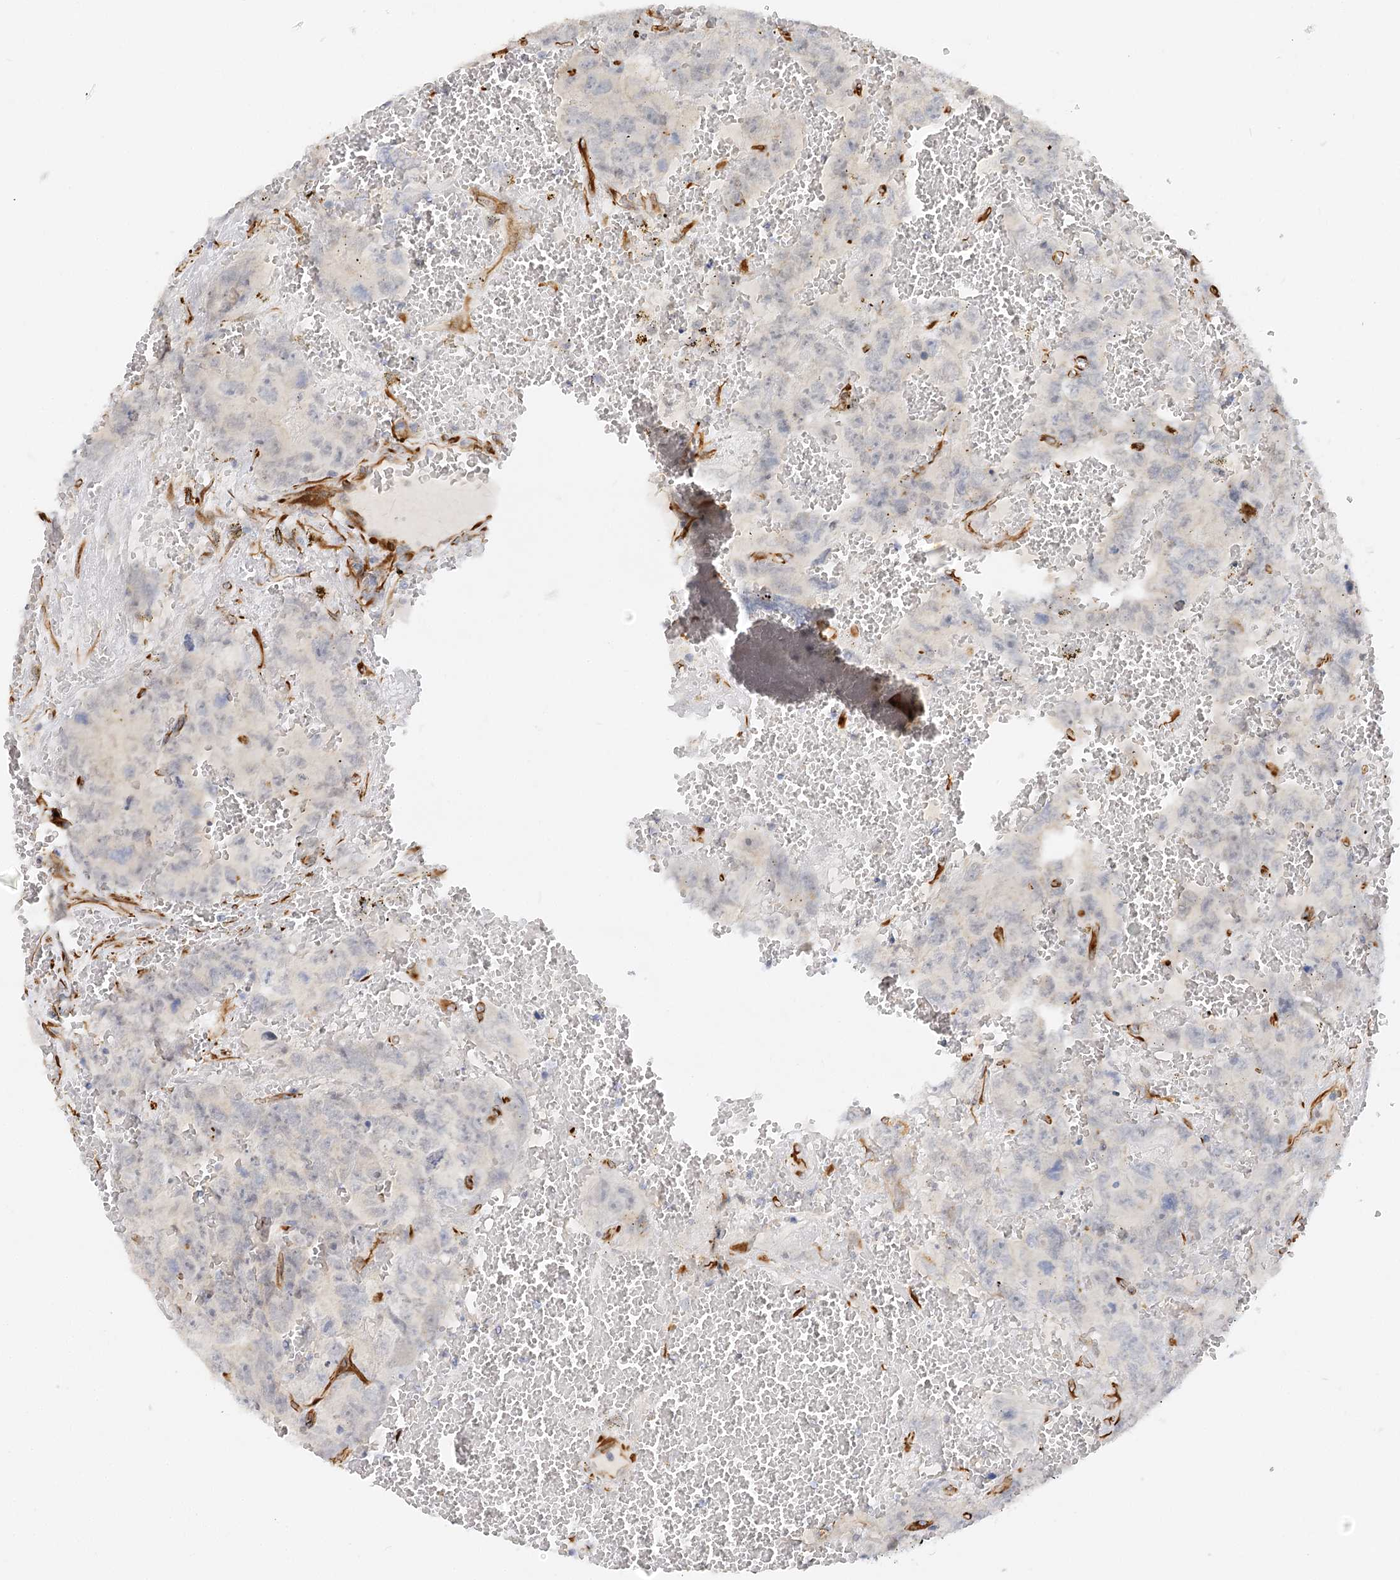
{"staining": {"intensity": "negative", "quantity": "none", "location": "none"}, "tissue": "testis cancer", "cell_type": "Tumor cells", "image_type": "cancer", "snomed": [{"axis": "morphology", "description": "Carcinoma, Embryonal, NOS"}, {"axis": "topography", "description": "Testis"}], "caption": "DAB immunohistochemical staining of testis cancer exhibits no significant positivity in tumor cells.", "gene": "NELL2", "patient": {"sex": "male", "age": 45}}